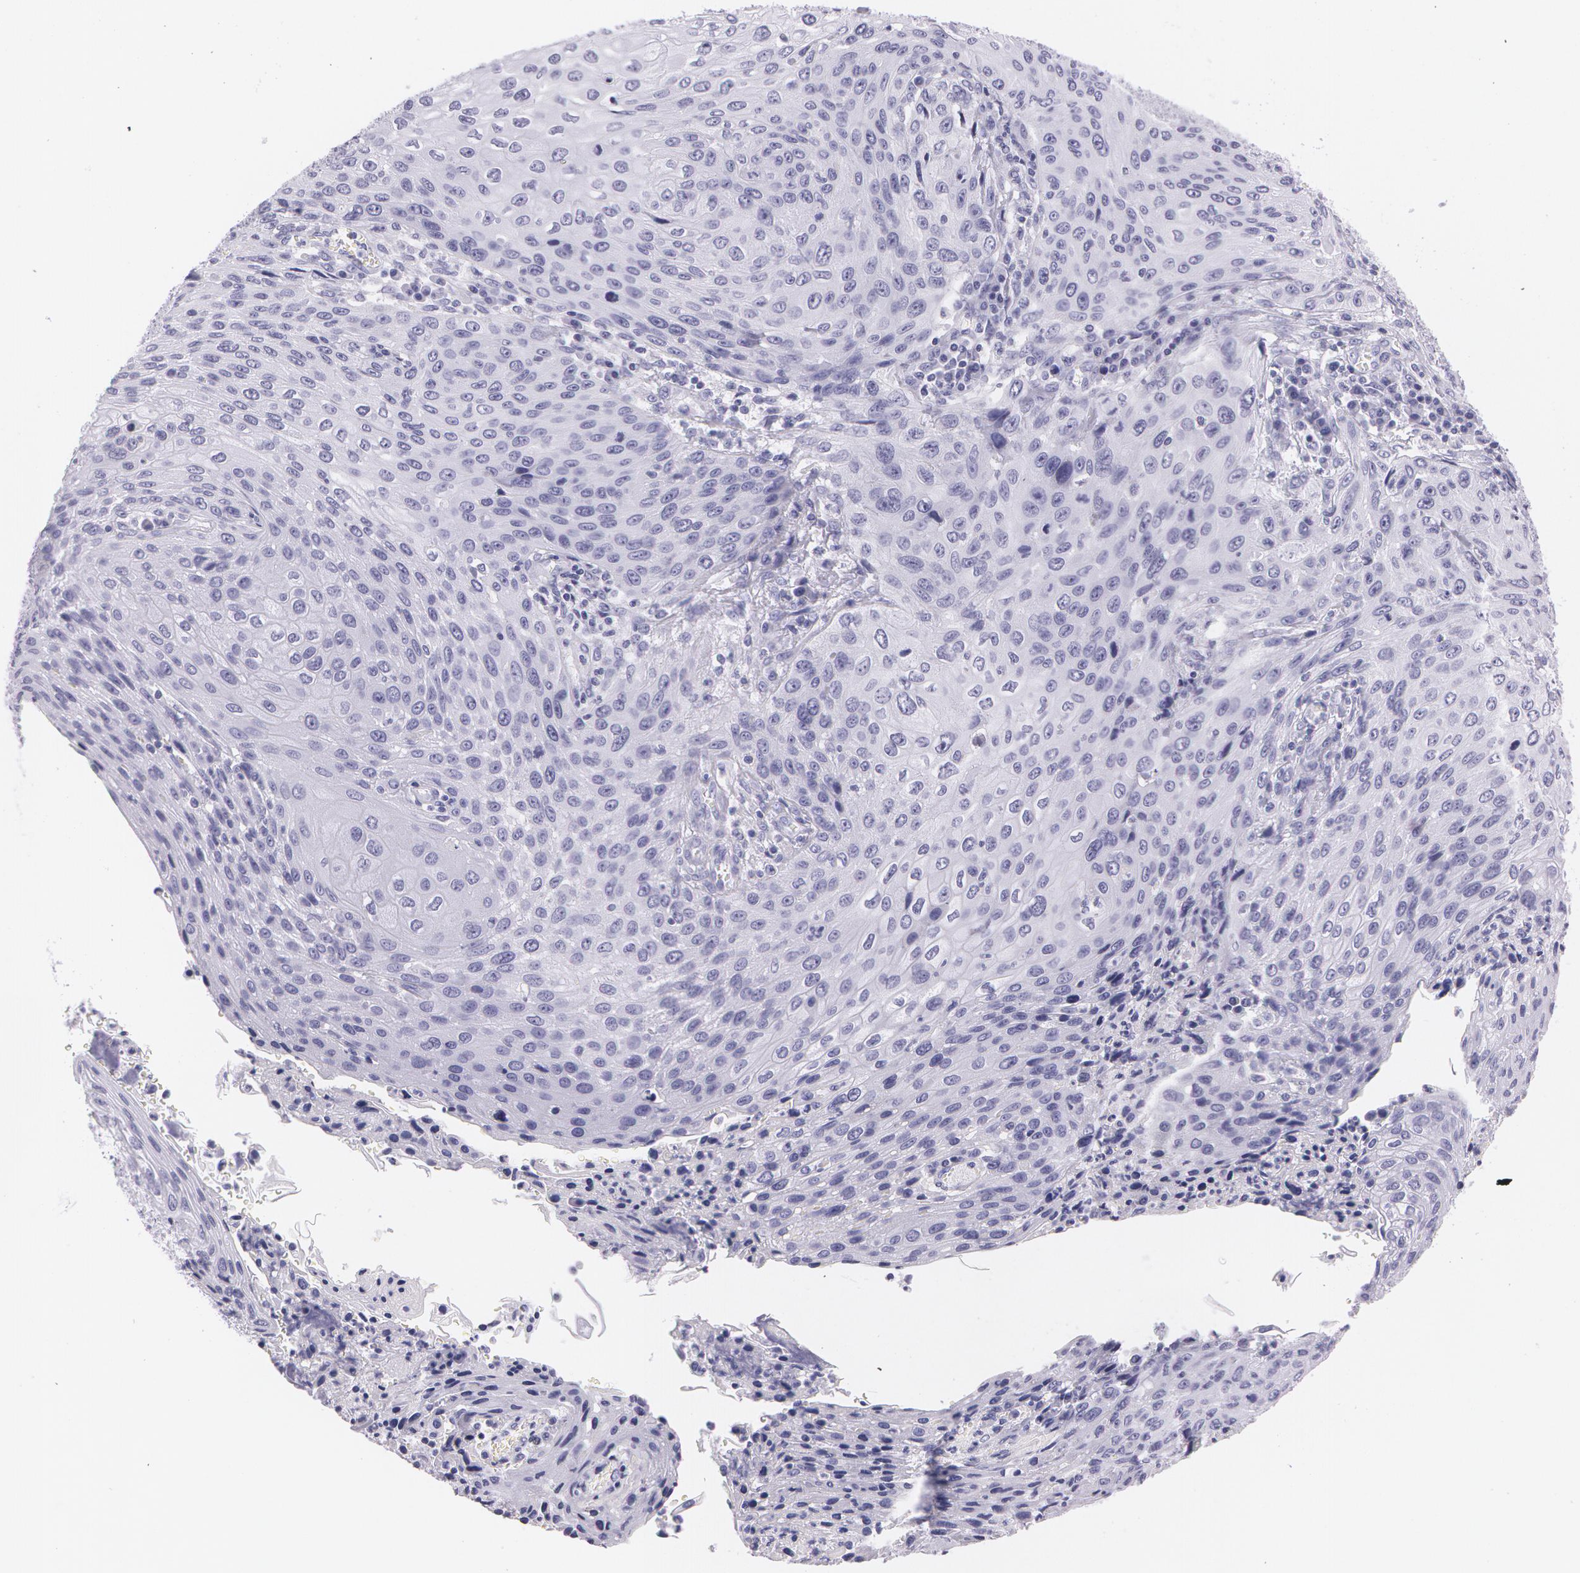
{"staining": {"intensity": "negative", "quantity": "none", "location": "none"}, "tissue": "cervical cancer", "cell_type": "Tumor cells", "image_type": "cancer", "snomed": [{"axis": "morphology", "description": "Squamous cell carcinoma, NOS"}, {"axis": "topography", "description": "Cervix"}], "caption": "IHC photomicrograph of neoplastic tissue: cervical cancer stained with DAB shows no significant protein staining in tumor cells. (IHC, brightfield microscopy, high magnification).", "gene": "SNCG", "patient": {"sex": "female", "age": 32}}